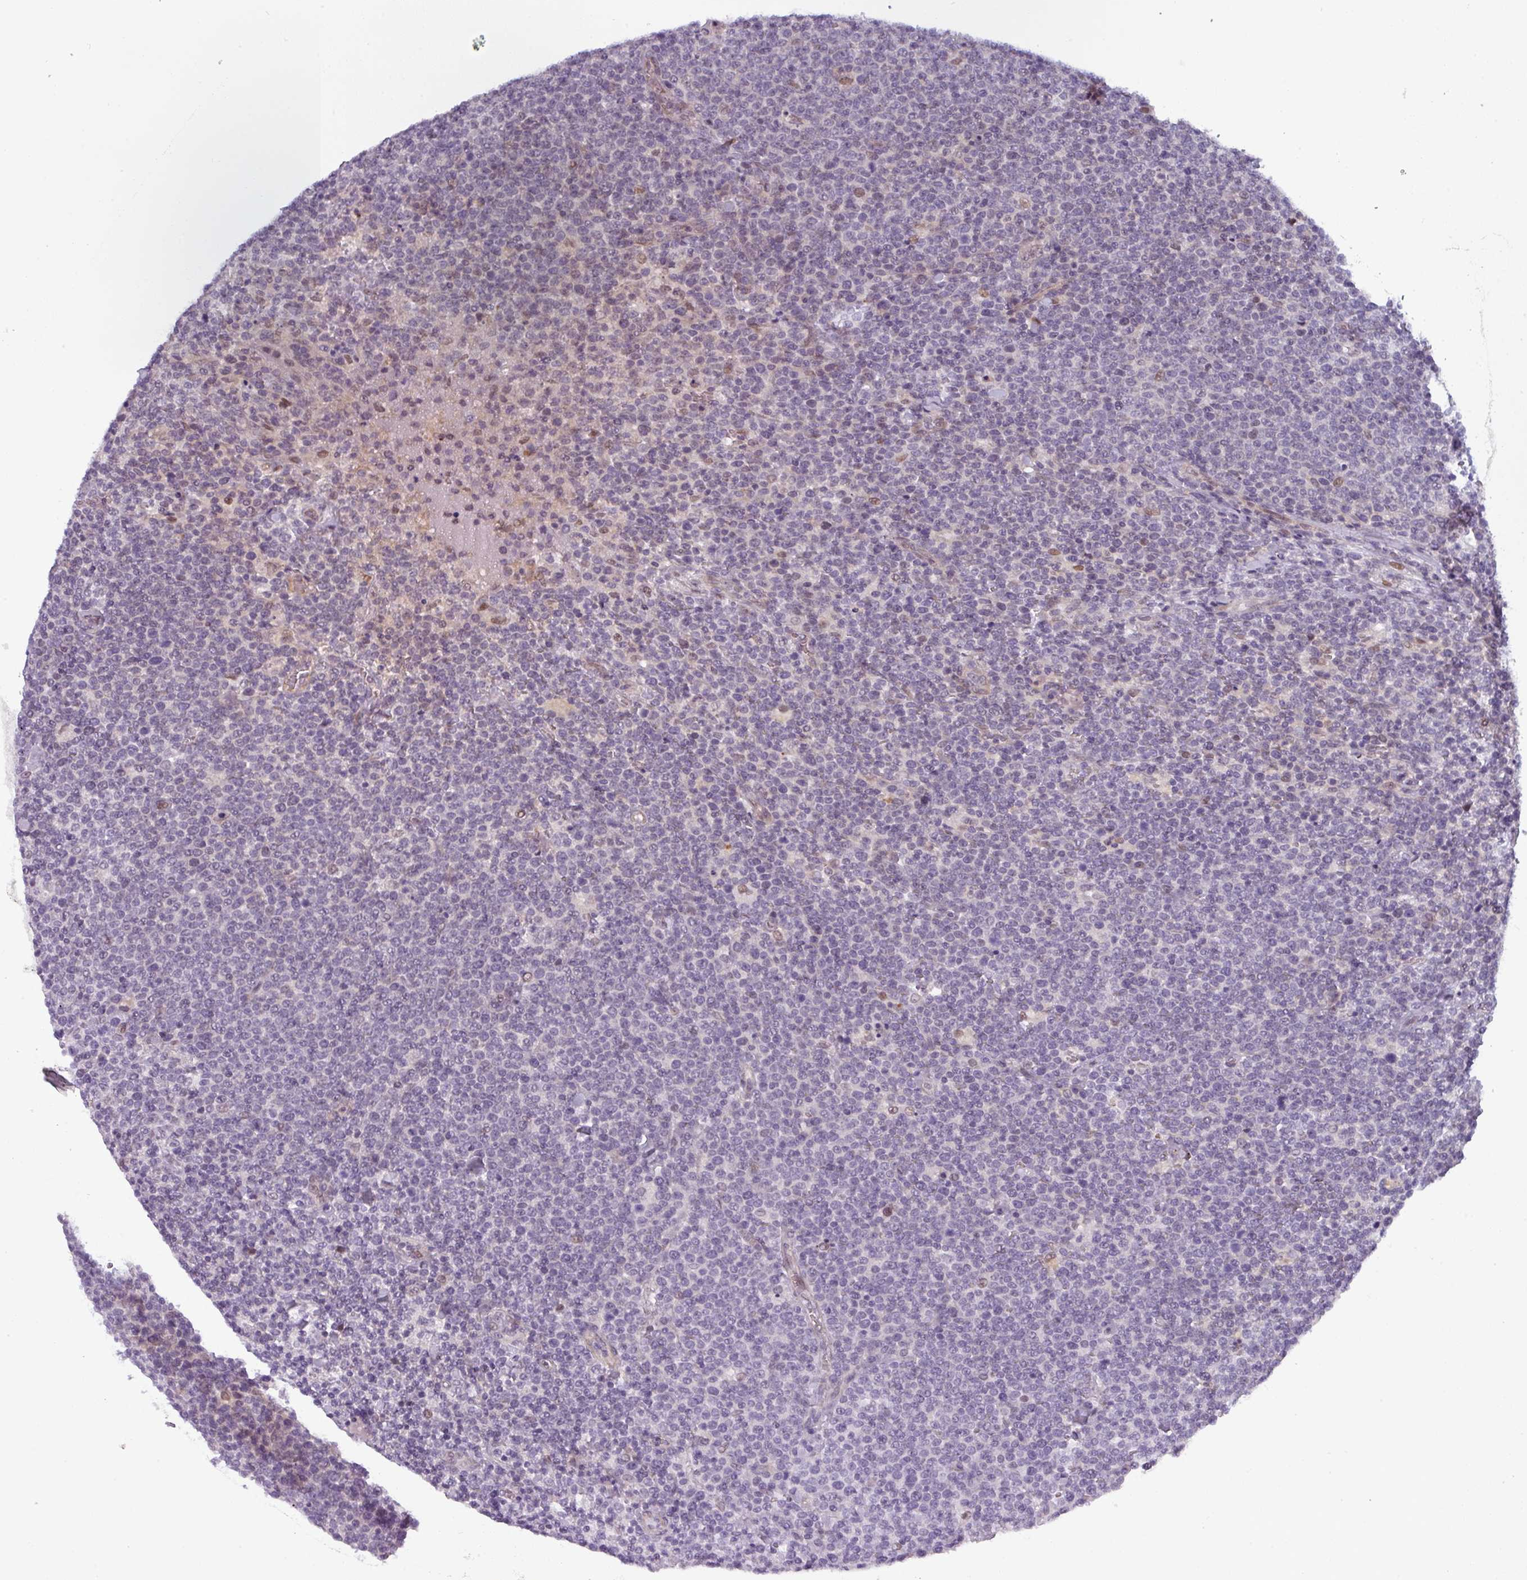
{"staining": {"intensity": "negative", "quantity": "none", "location": "none"}, "tissue": "lymphoma", "cell_type": "Tumor cells", "image_type": "cancer", "snomed": [{"axis": "morphology", "description": "Malignant lymphoma, non-Hodgkin's type, High grade"}, {"axis": "topography", "description": "Lymph node"}], "caption": "Image shows no significant protein expression in tumor cells of malignant lymphoma, non-Hodgkin's type (high-grade).", "gene": "PRAMEF12", "patient": {"sex": "male", "age": 61}}